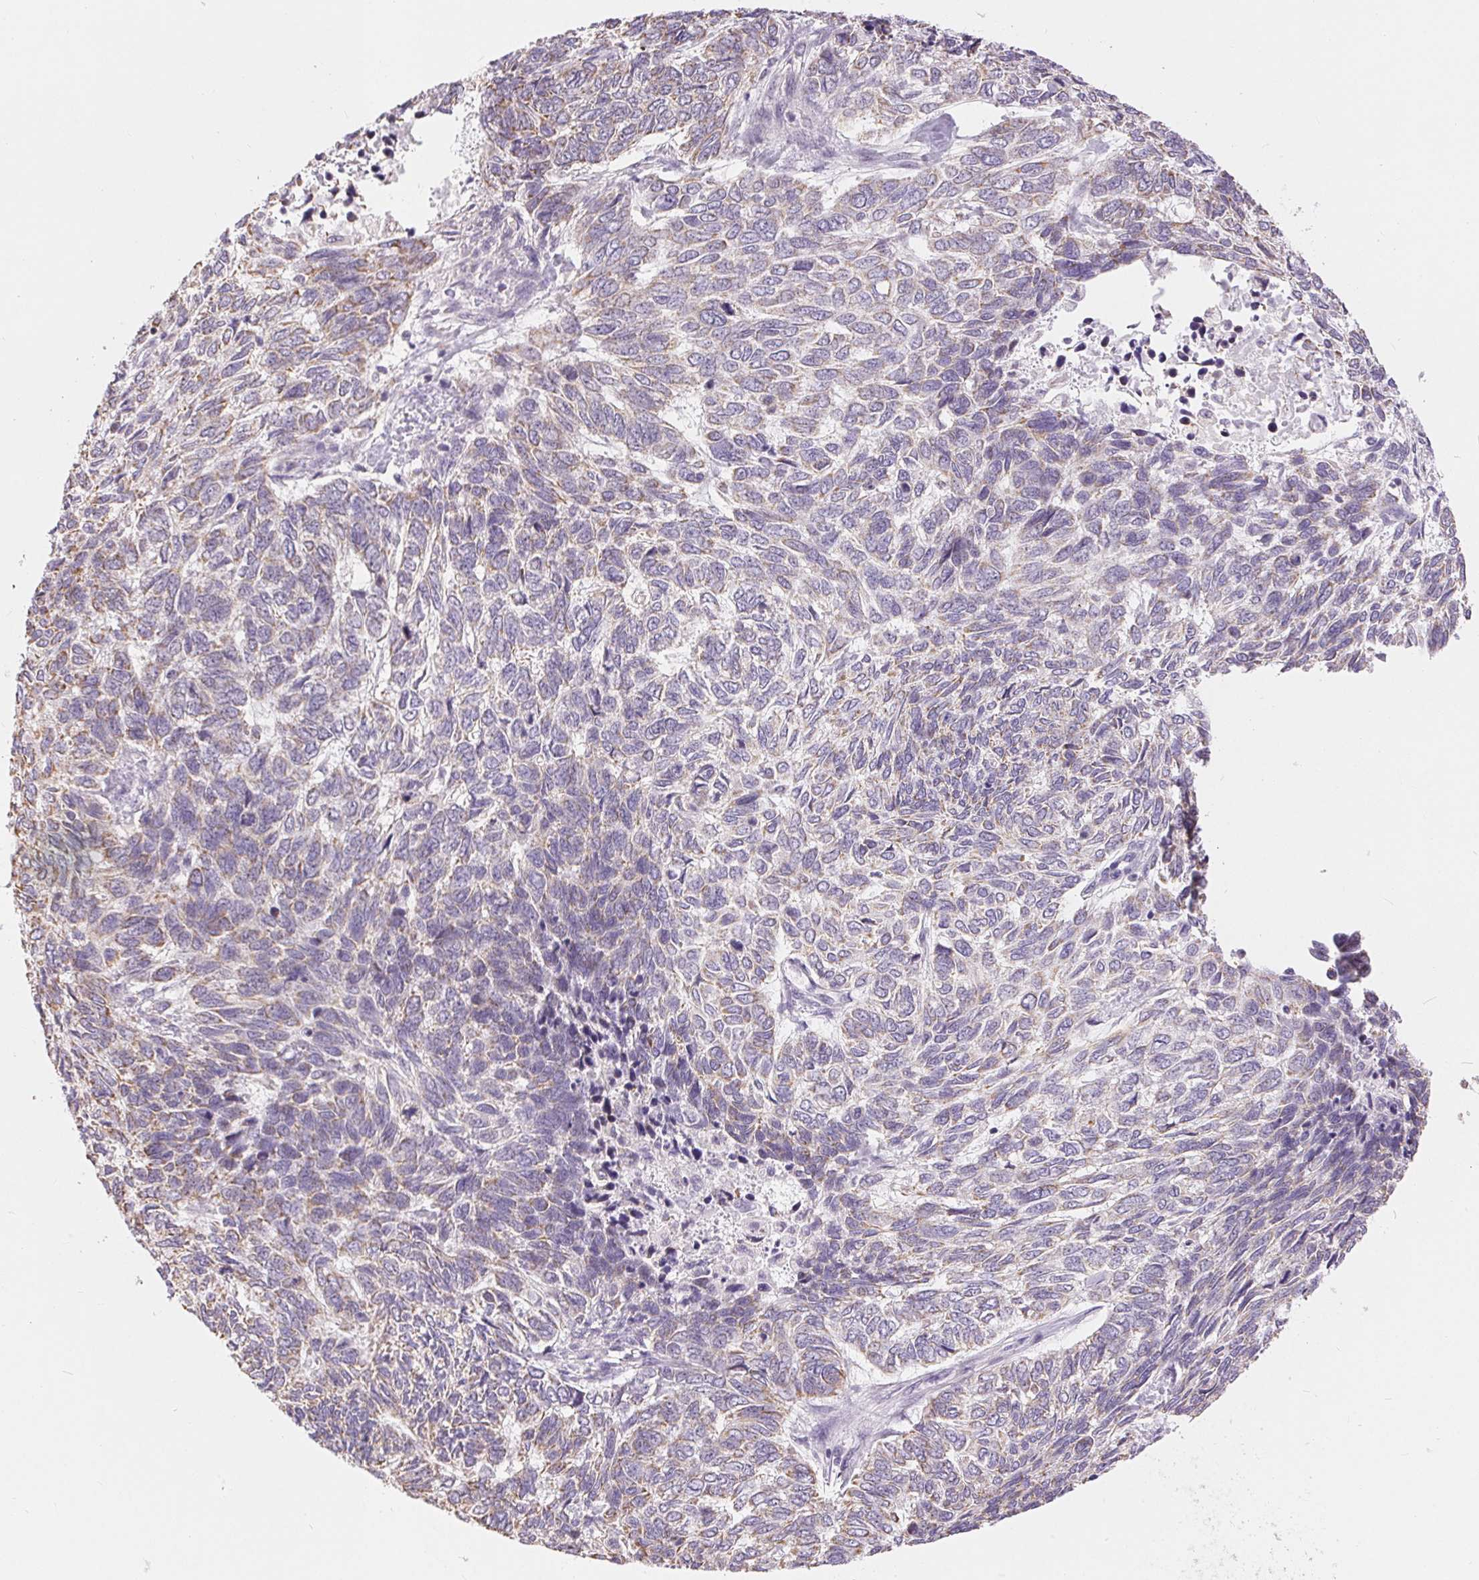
{"staining": {"intensity": "negative", "quantity": "none", "location": "none"}, "tissue": "skin cancer", "cell_type": "Tumor cells", "image_type": "cancer", "snomed": [{"axis": "morphology", "description": "Basal cell carcinoma"}, {"axis": "topography", "description": "Skin"}], "caption": "The micrograph displays no significant positivity in tumor cells of skin basal cell carcinoma. (Stains: DAB IHC with hematoxylin counter stain, Microscopy: brightfield microscopy at high magnification).", "gene": "POU2F2", "patient": {"sex": "female", "age": 65}}